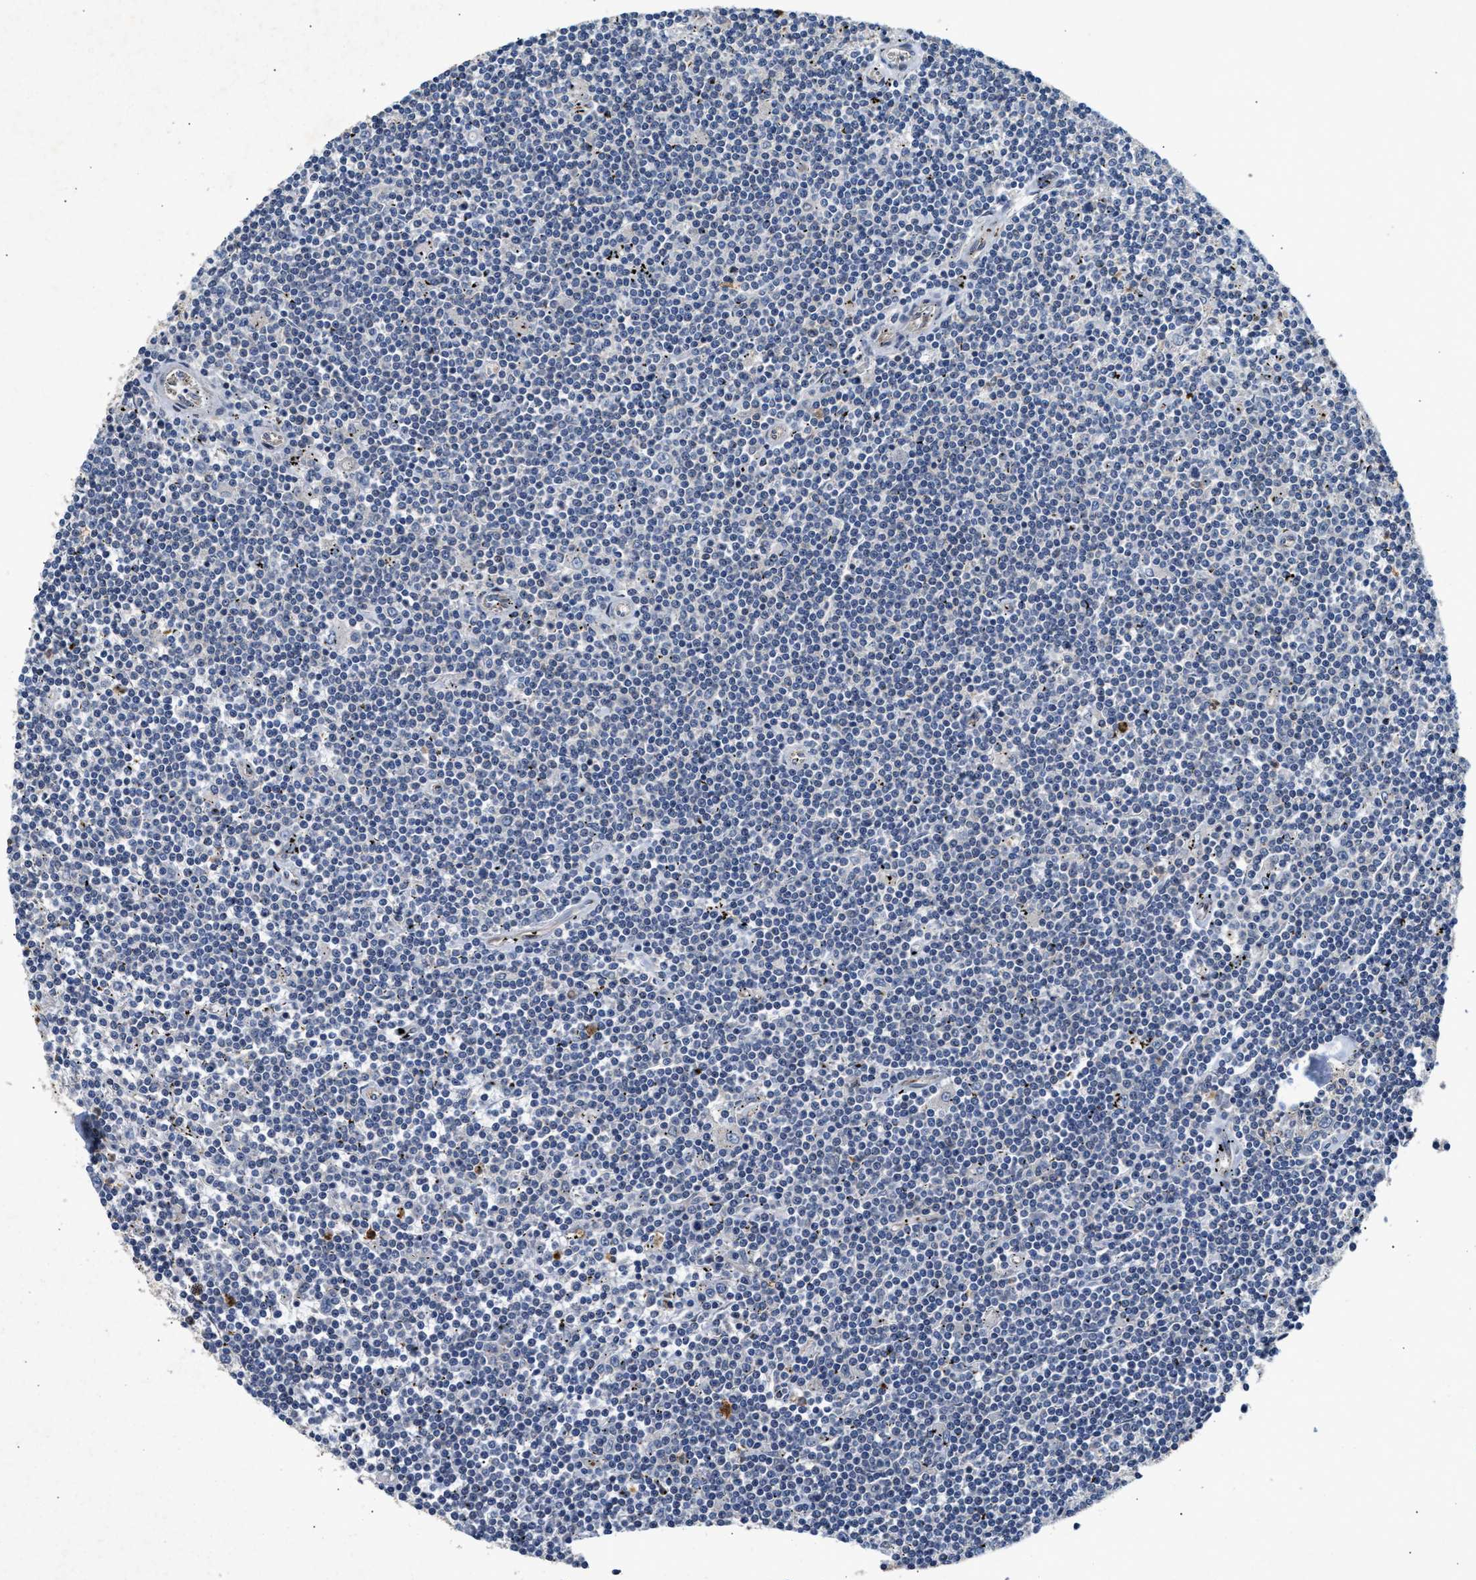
{"staining": {"intensity": "negative", "quantity": "none", "location": "none"}, "tissue": "lymphoma", "cell_type": "Tumor cells", "image_type": "cancer", "snomed": [{"axis": "morphology", "description": "Malignant lymphoma, non-Hodgkin's type, Low grade"}, {"axis": "topography", "description": "Spleen"}], "caption": "Lymphoma was stained to show a protein in brown. There is no significant expression in tumor cells.", "gene": "CHUK", "patient": {"sex": "male", "age": 76}}